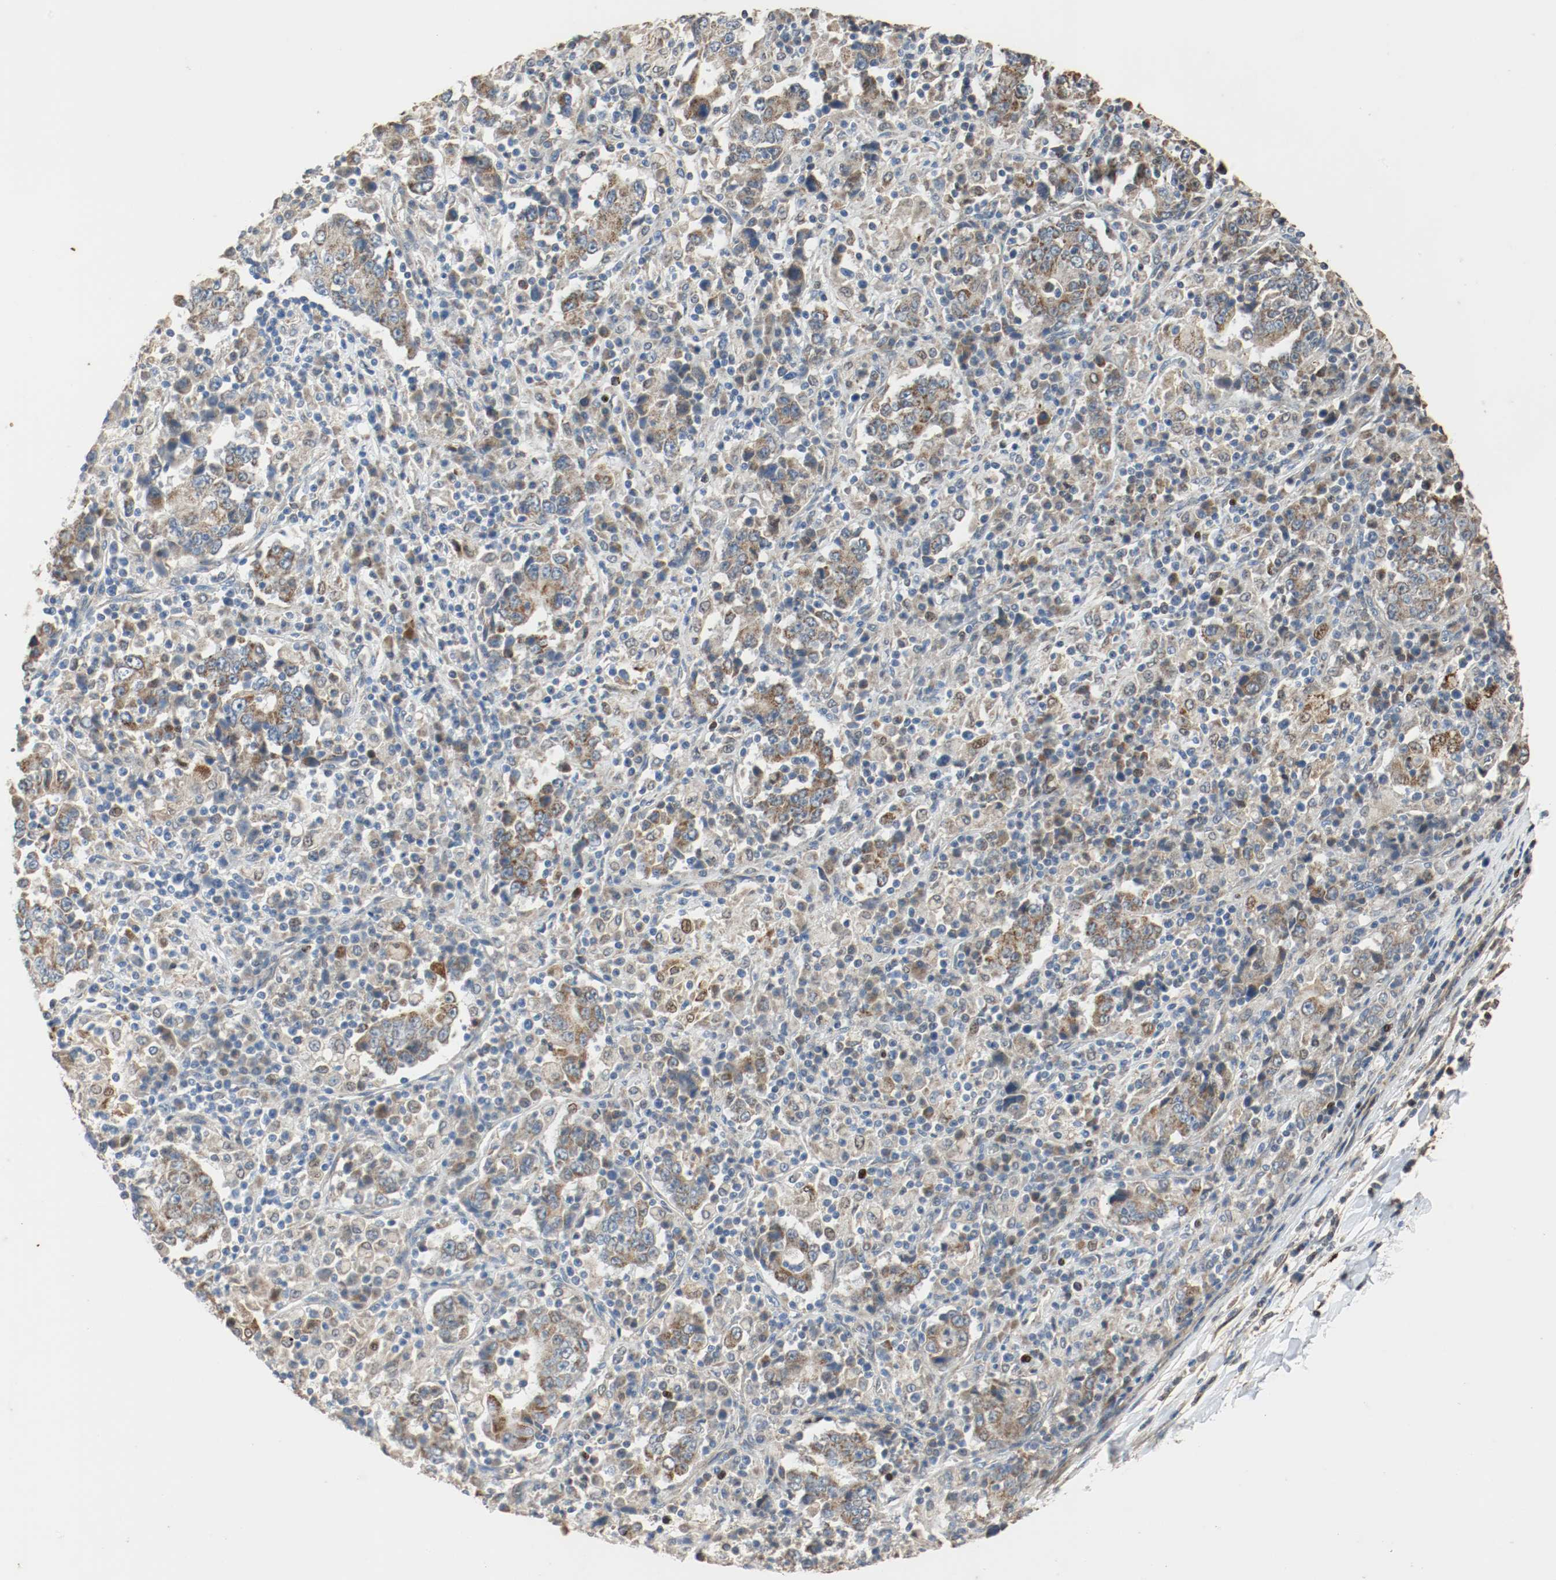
{"staining": {"intensity": "moderate", "quantity": ">75%", "location": "cytoplasmic/membranous"}, "tissue": "stomach cancer", "cell_type": "Tumor cells", "image_type": "cancer", "snomed": [{"axis": "morphology", "description": "Normal tissue, NOS"}, {"axis": "morphology", "description": "Adenocarcinoma, NOS"}, {"axis": "topography", "description": "Stomach, upper"}, {"axis": "topography", "description": "Stomach"}], "caption": "Stomach cancer stained with IHC displays moderate cytoplasmic/membranous positivity in about >75% of tumor cells.", "gene": "ALDH4A1", "patient": {"sex": "male", "age": 59}}